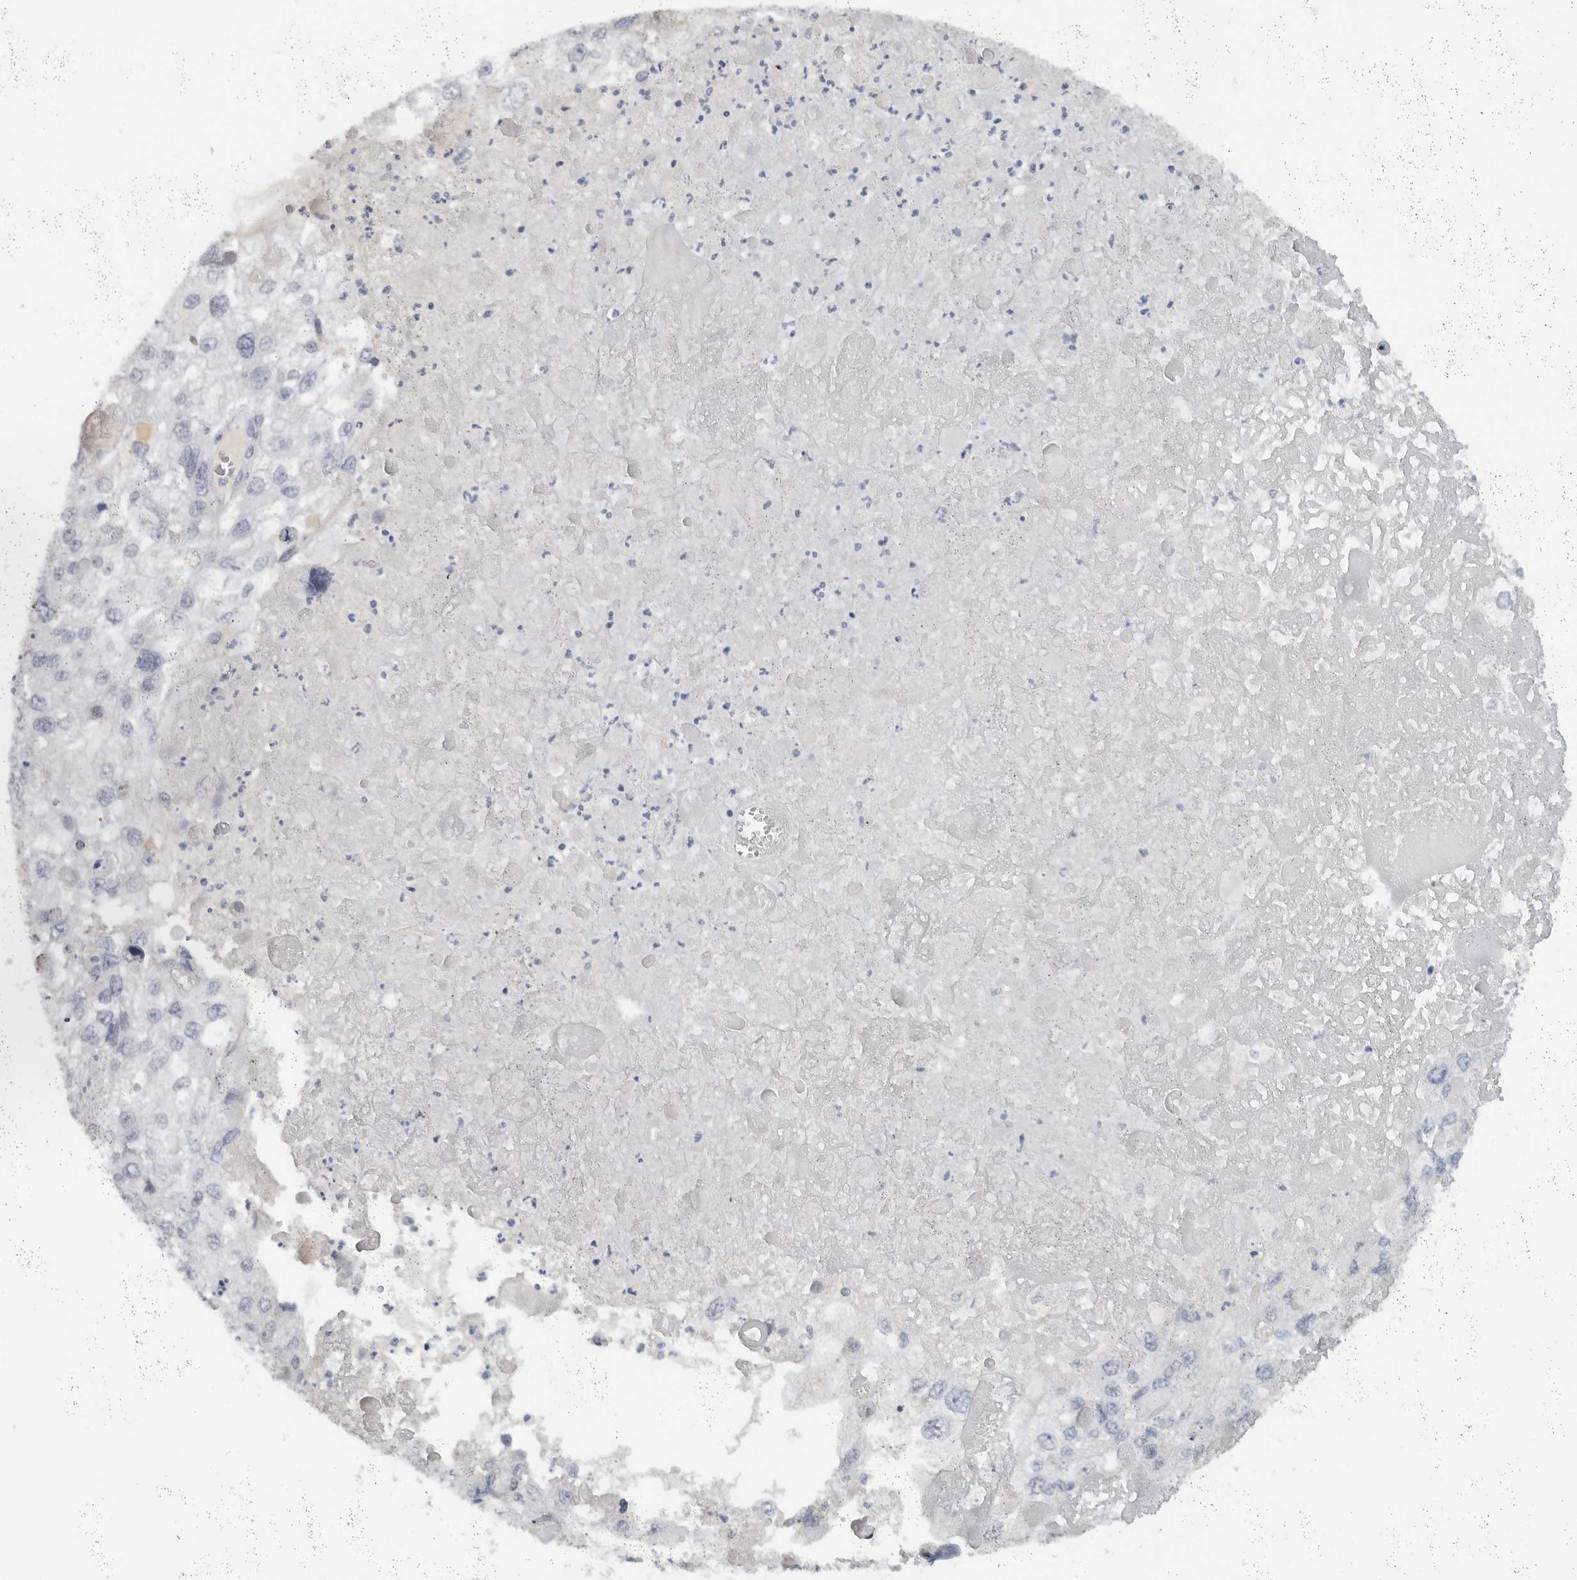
{"staining": {"intensity": "negative", "quantity": "none", "location": "none"}, "tissue": "endometrial cancer", "cell_type": "Tumor cells", "image_type": "cancer", "snomed": [{"axis": "morphology", "description": "Adenocarcinoma, NOS"}, {"axis": "topography", "description": "Endometrium"}], "caption": "An immunohistochemistry histopathology image of endometrial adenocarcinoma is shown. There is no staining in tumor cells of endometrial adenocarcinoma.", "gene": "PAM", "patient": {"sex": "female", "age": 49}}